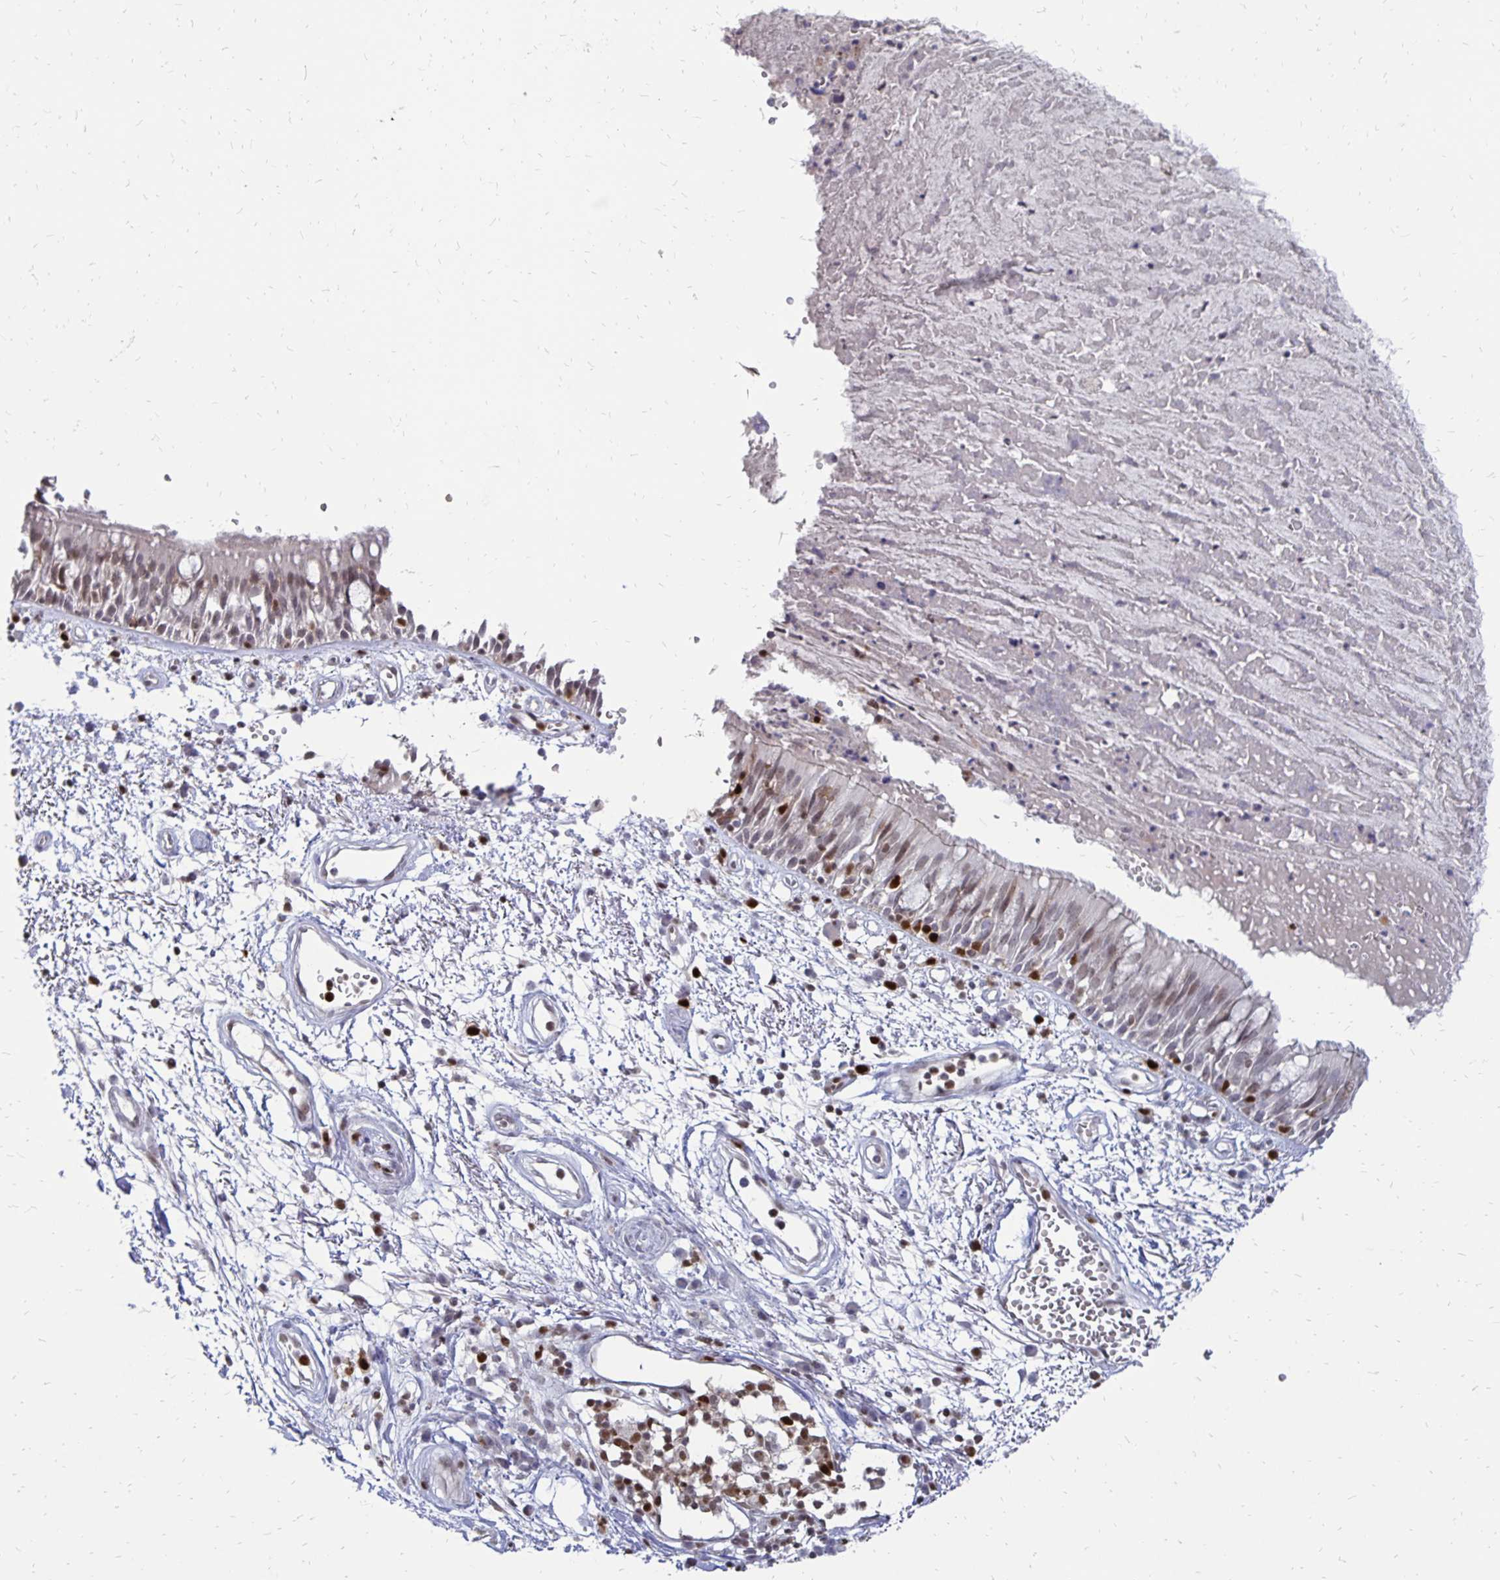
{"staining": {"intensity": "weak", "quantity": "<25%", "location": "nuclear"}, "tissue": "bronchus", "cell_type": "Respiratory epithelial cells", "image_type": "normal", "snomed": [{"axis": "morphology", "description": "Normal tissue, NOS"}, {"axis": "morphology", "description": "Squamous cell carcinoma, NOS"}, {"axis": "topography", "description": "Cartilage tissue"}, {"axis": "topography", "description": "Bronchus"}, {"axis": "topography", "description": "Lung"}], "caption": "This is an immunohistochemistry histopathology image of benign bronchus. There is no expression in respiratory epithelial cells.", "gene": "DCK", "patient": {"sex": "male", "age": 66}}